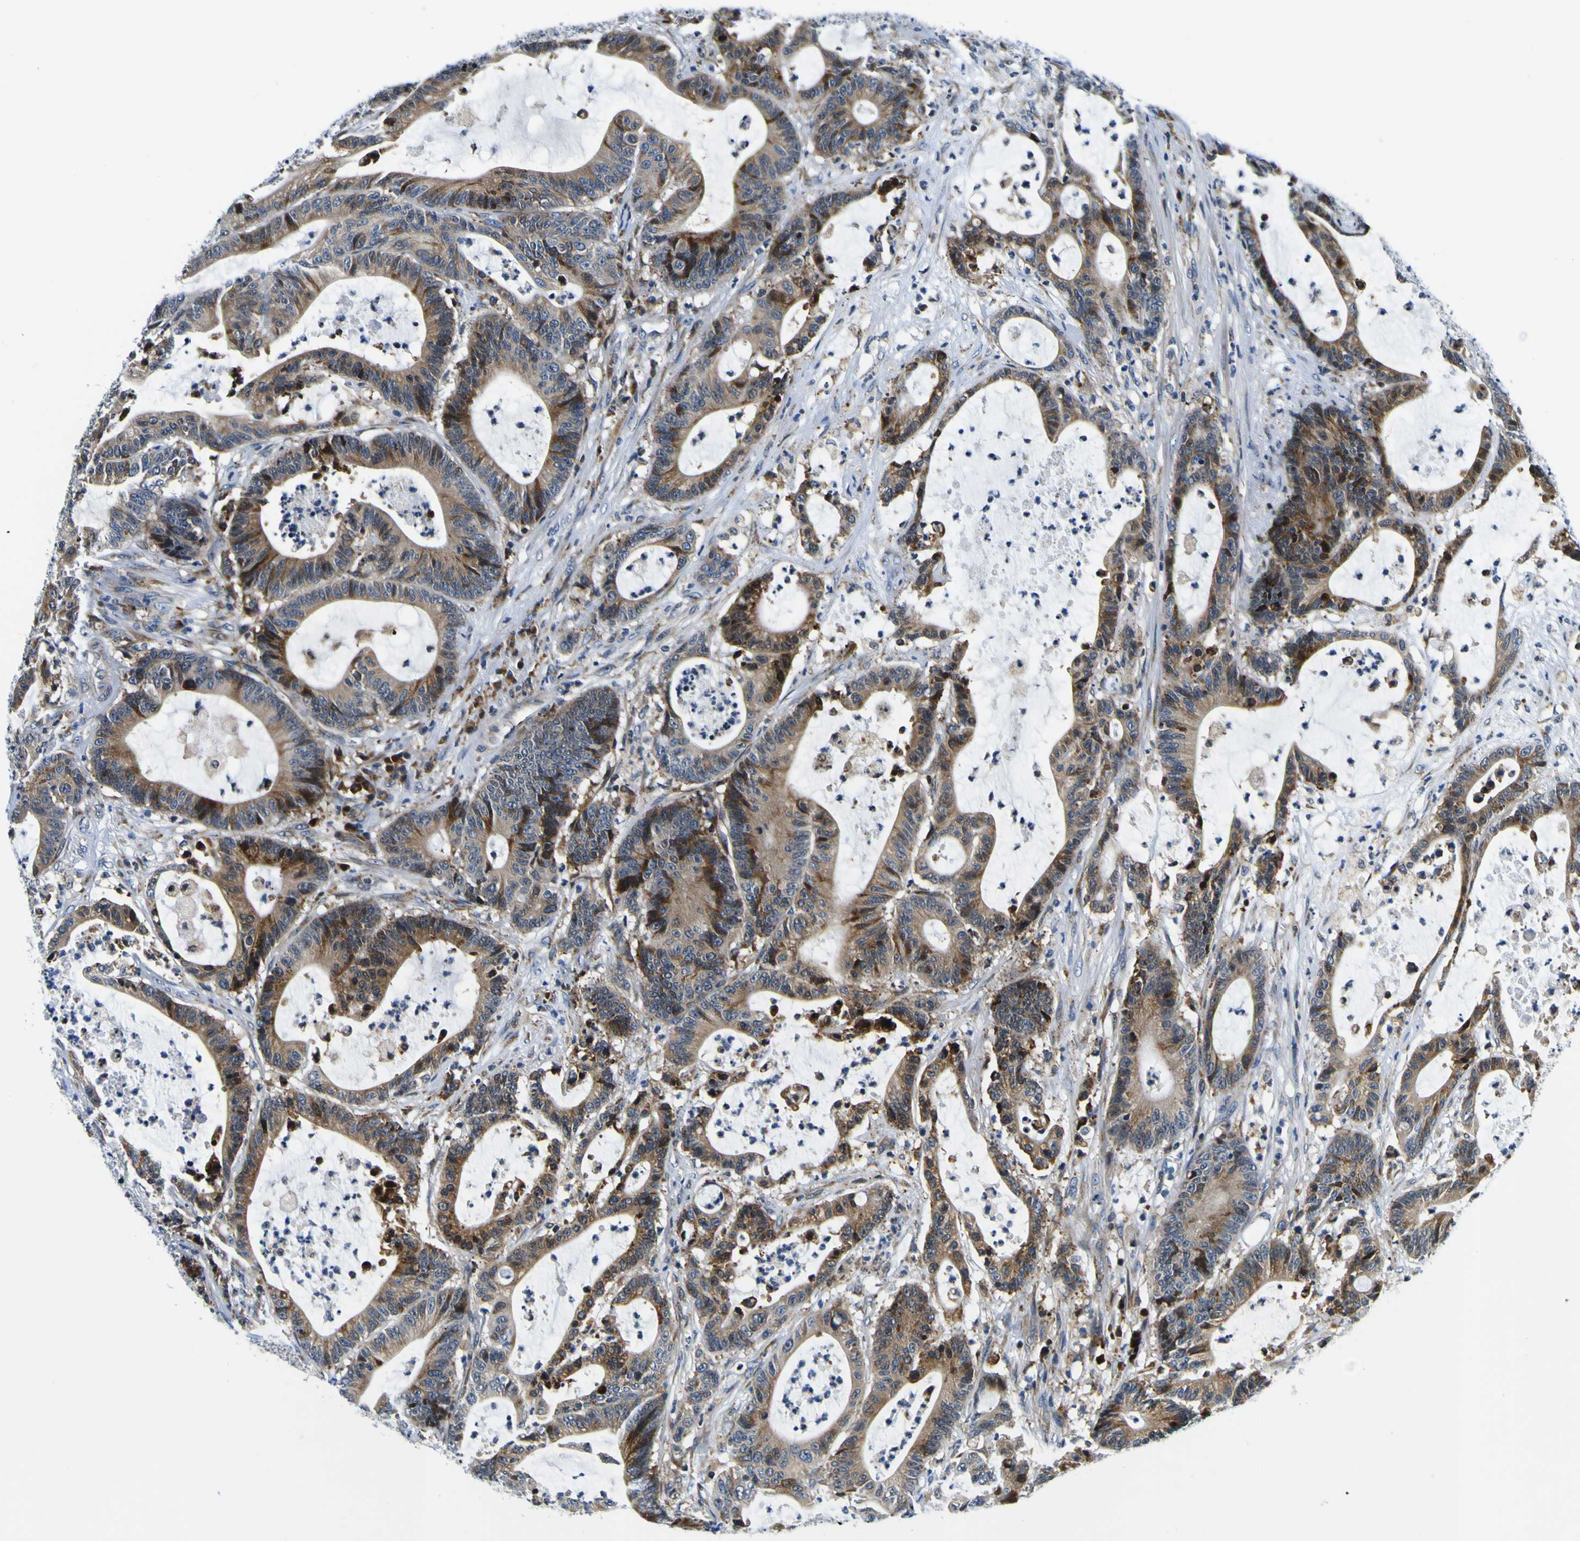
{"staining": {"intensity": "moderate", "quantity": ">75%", "location": "cytoplasmic/membranous"}, "tissue": "colorectal cancer", "cell_type": "Tumor cells", "image_type": "cancer", "snomed": [{"axis": "morphology", "description": "Adenocarcinoma, NOS"}, {"axis": "topography", "description": "Colon"}], "caption": "DAB immunohistochemical staining of human colorectal cancer displays moderate cytoplasmic/membranous protein positivity in approximately >75% of tumor cells. Ihc stains the protein in brown and the nuclei are stained blue.", "gene": "NLRP3", "patient": {"sex": "female", "age": 84}}